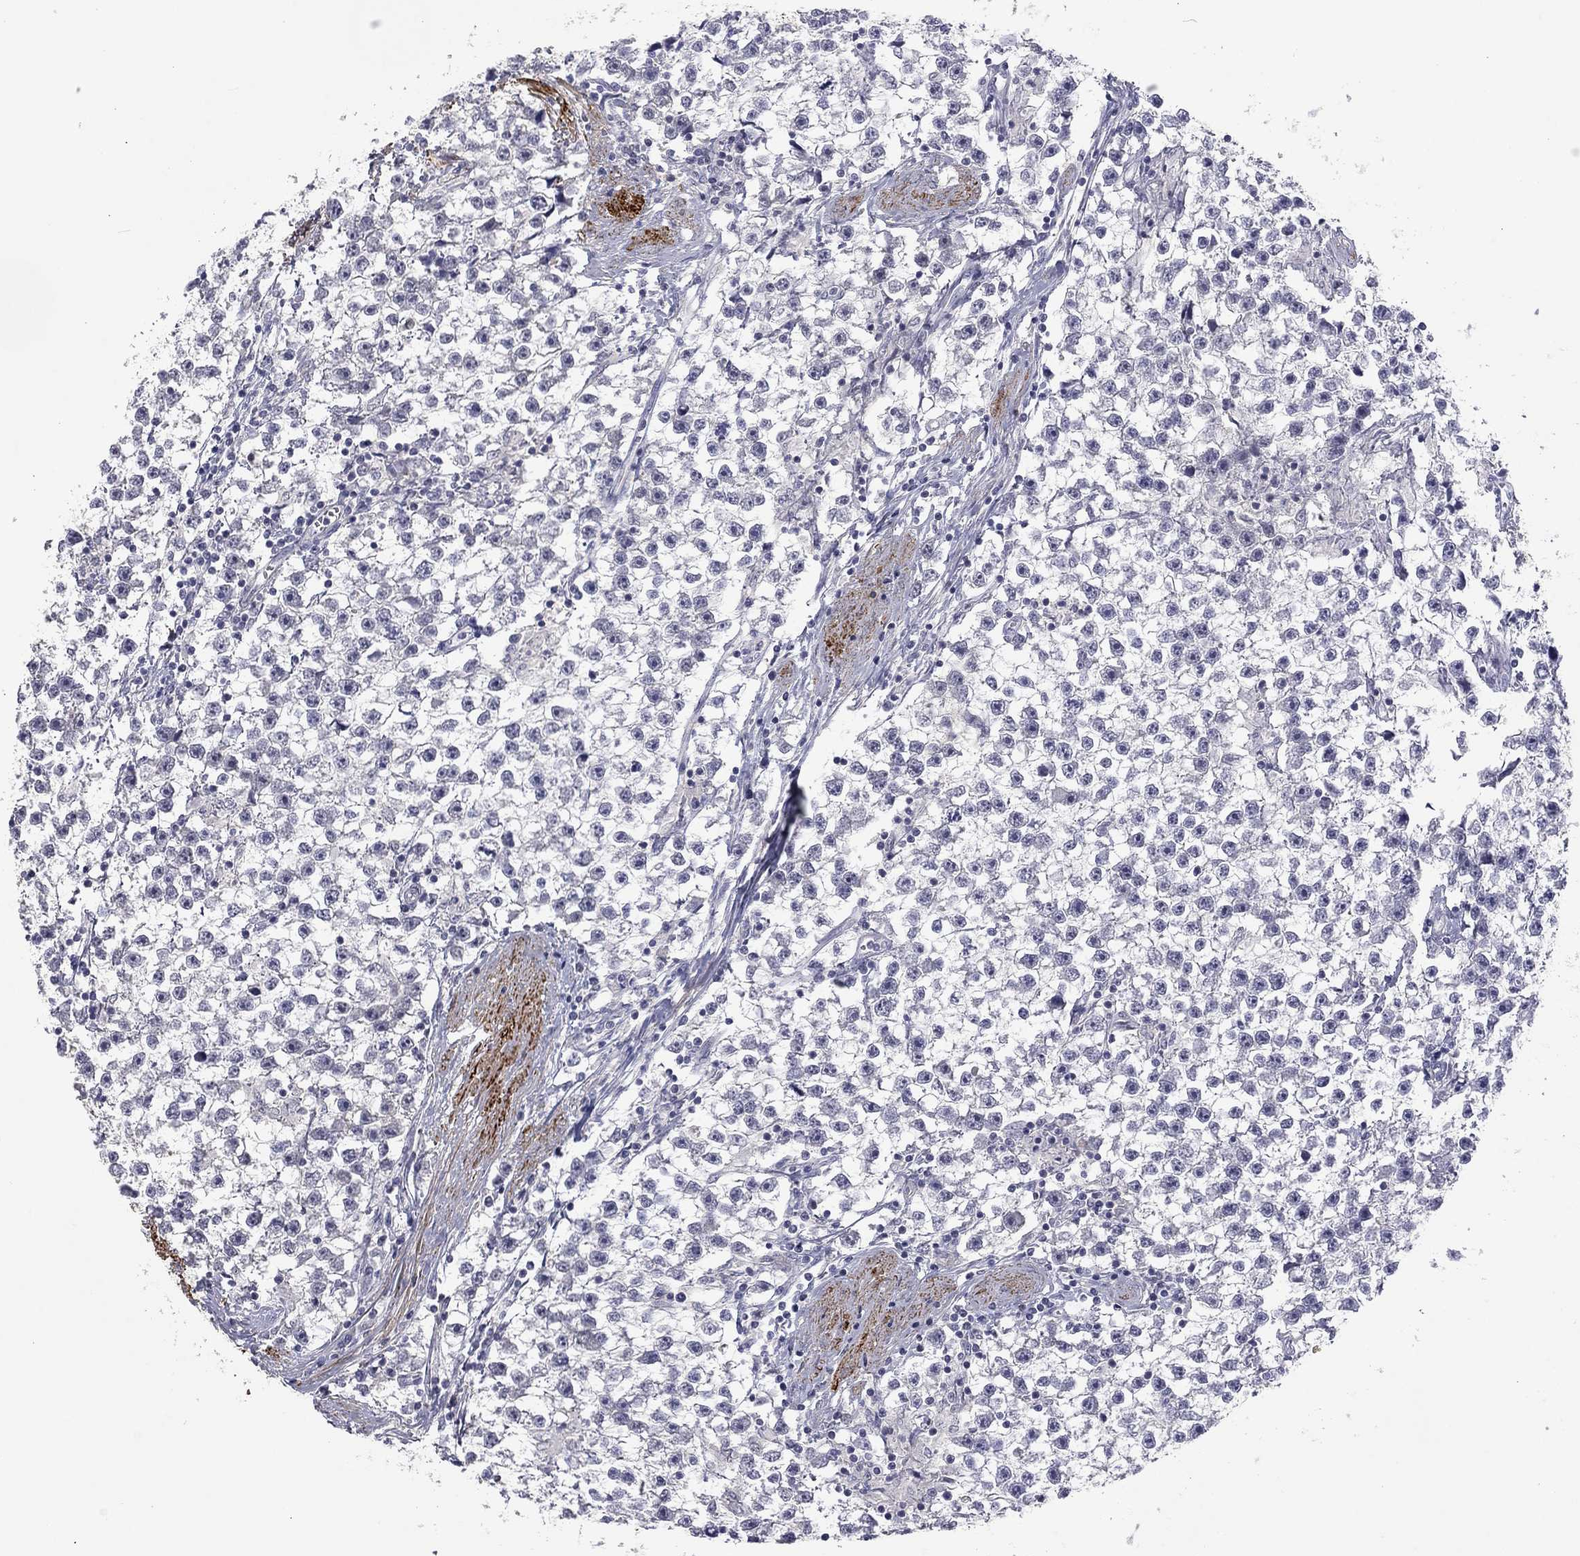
{"staining": {"intensity": "negative", "quantity": "none", "location": "none"}, "tissue": "testis cancer", "cell_type": "Tumor cells", "image_type": "cancer", "snomed": [{"axis": "morphology", "description": "Seminoma, NOS"}, {"axis": "topography", "description": "Testis"}], "caption": "Testis seminoma was stained to show a protein in brown. There is no significant positivity in tumor cells. (Brightfield microscopy of DAB (3,3'-diaminobenzidine) immunohistochemistry at high magnification).", "gene": "IP6K3", "patient": {"sex": "male", "age": 59}}